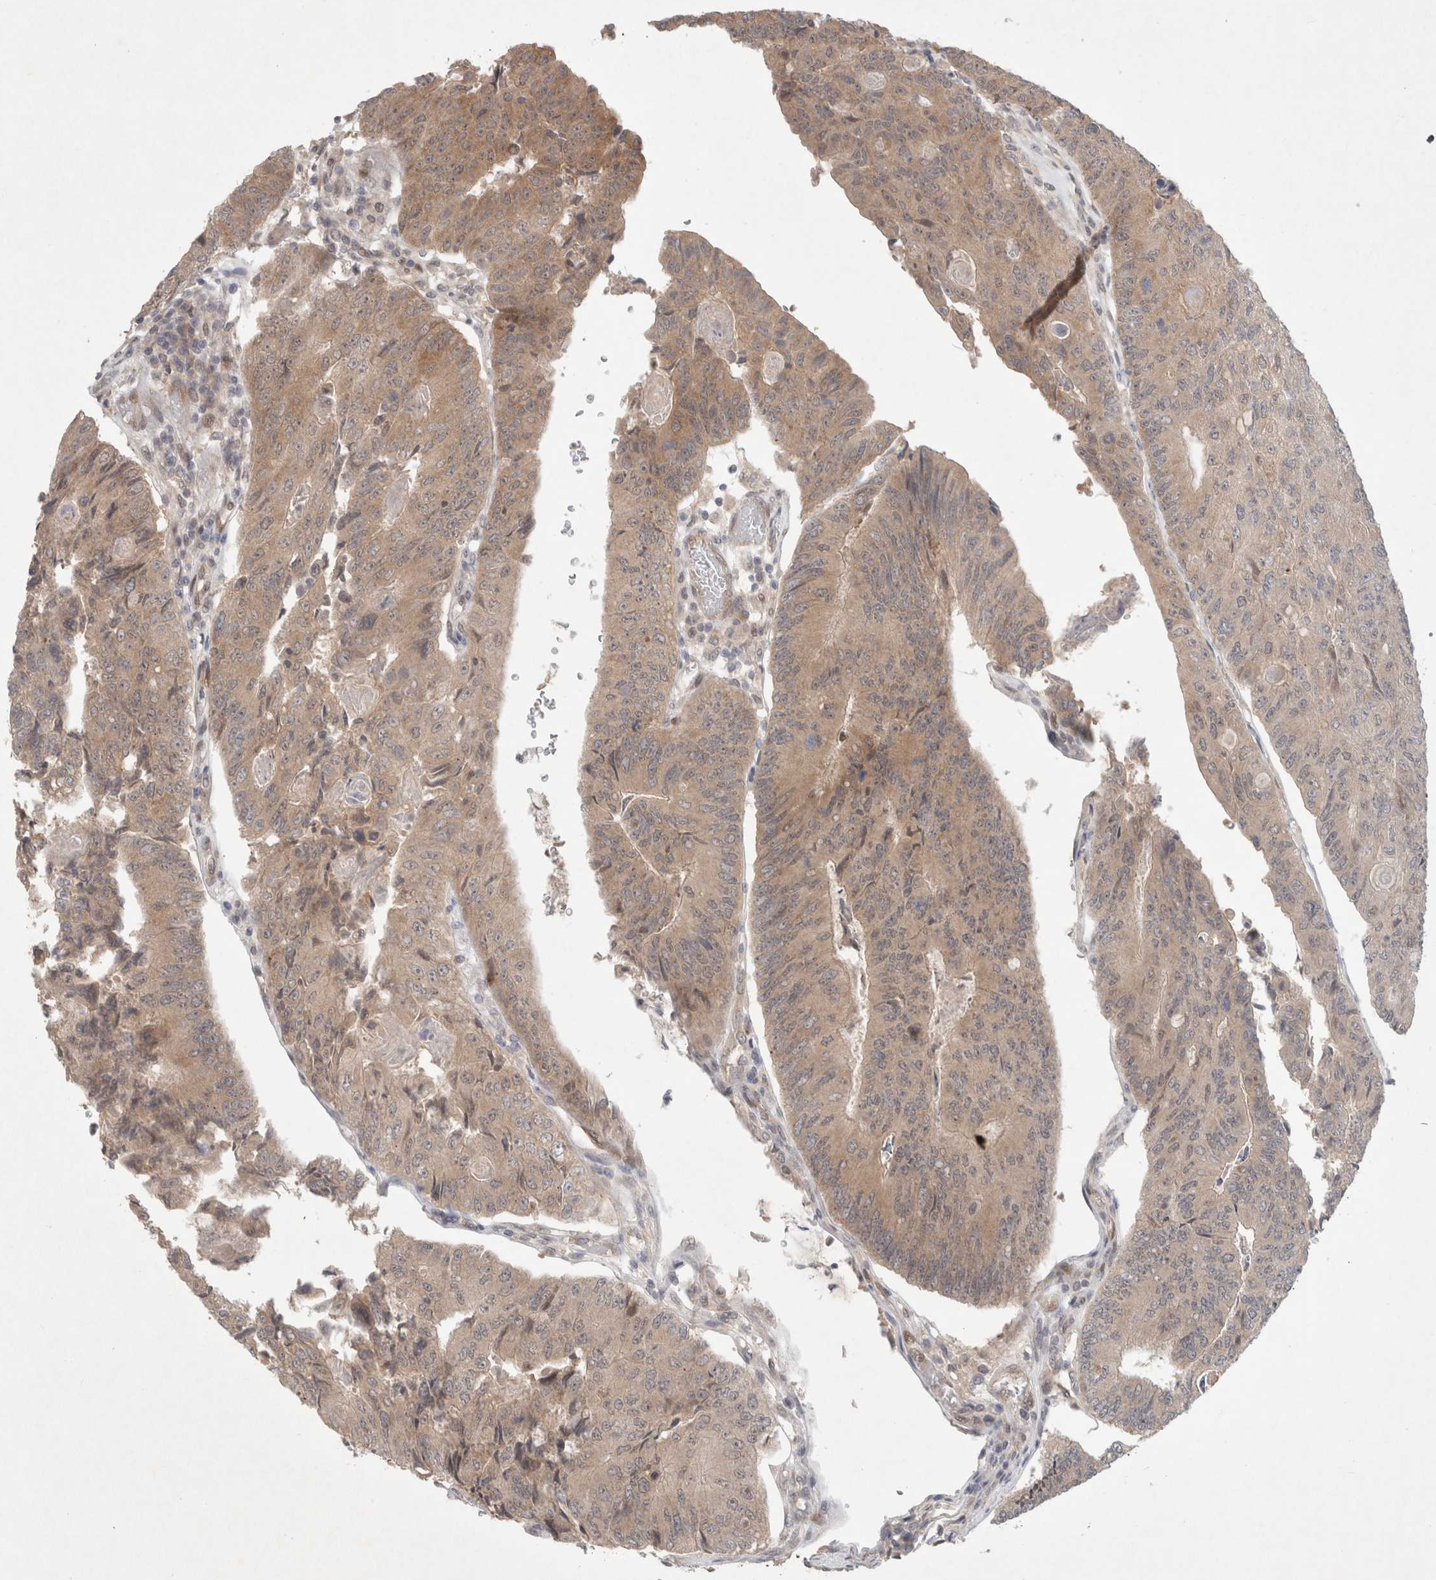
{"staining": {"intensity": "weak", "quantity": ">75%", "location": "cytoplasmic/membranous"}, "tissue": "colorectal cancer", "cell_type": "Tumor cells", "image_type": "cancer", "snomed": [{"axis": "morphology", "description": "Adenocarcinoma, NOS"}, {"axis": "topography", "description": "Colon"}], "caption": "Protein staining demonstrates weak cytoplasmic/membranous staining in about >75% of tumor cells in adenocarcinoma (colorectal). Nuclei are stained in blue.", "gene": "RASAL2", "patient": {"sex": "female", "age": 67}}